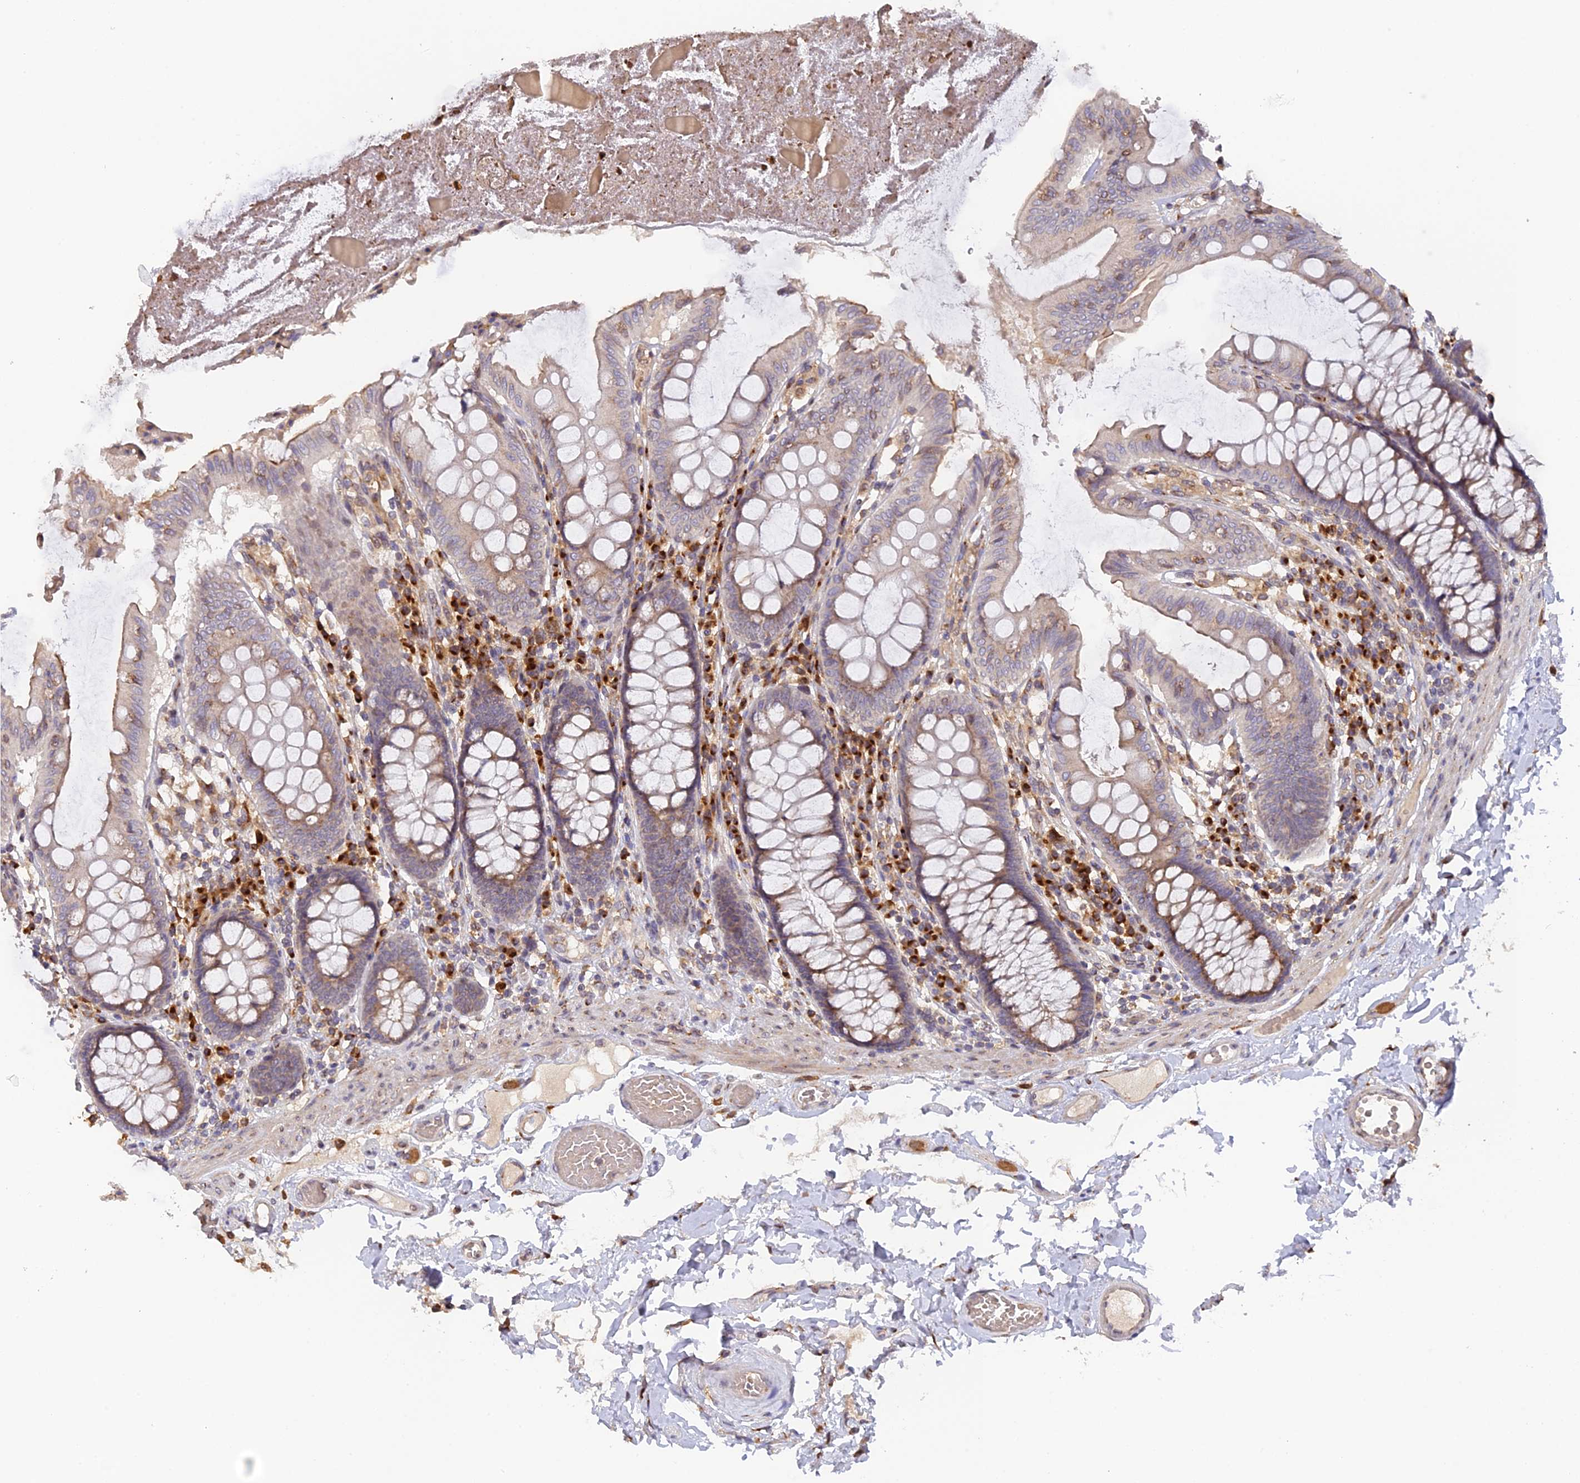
{"staining": {"intensity": "negative", "quantity": "none", "location": "none"}, "tissue": "colon", "cell_type": "Endothelial cells", "image_type": "normal", "snomed": [{"axis": "morphology", "description": "Normal tissue, NOS"}, {"axis": "topography", "description": "Colon"}], "caption": "A high-resolution photomicrograph shows immunohistochemistry (IHC) staining of benign colon, which displays no significant expression in endothelial cells.", "gene": "SNX17", "patient": {"sex": "male", "age": 84}}